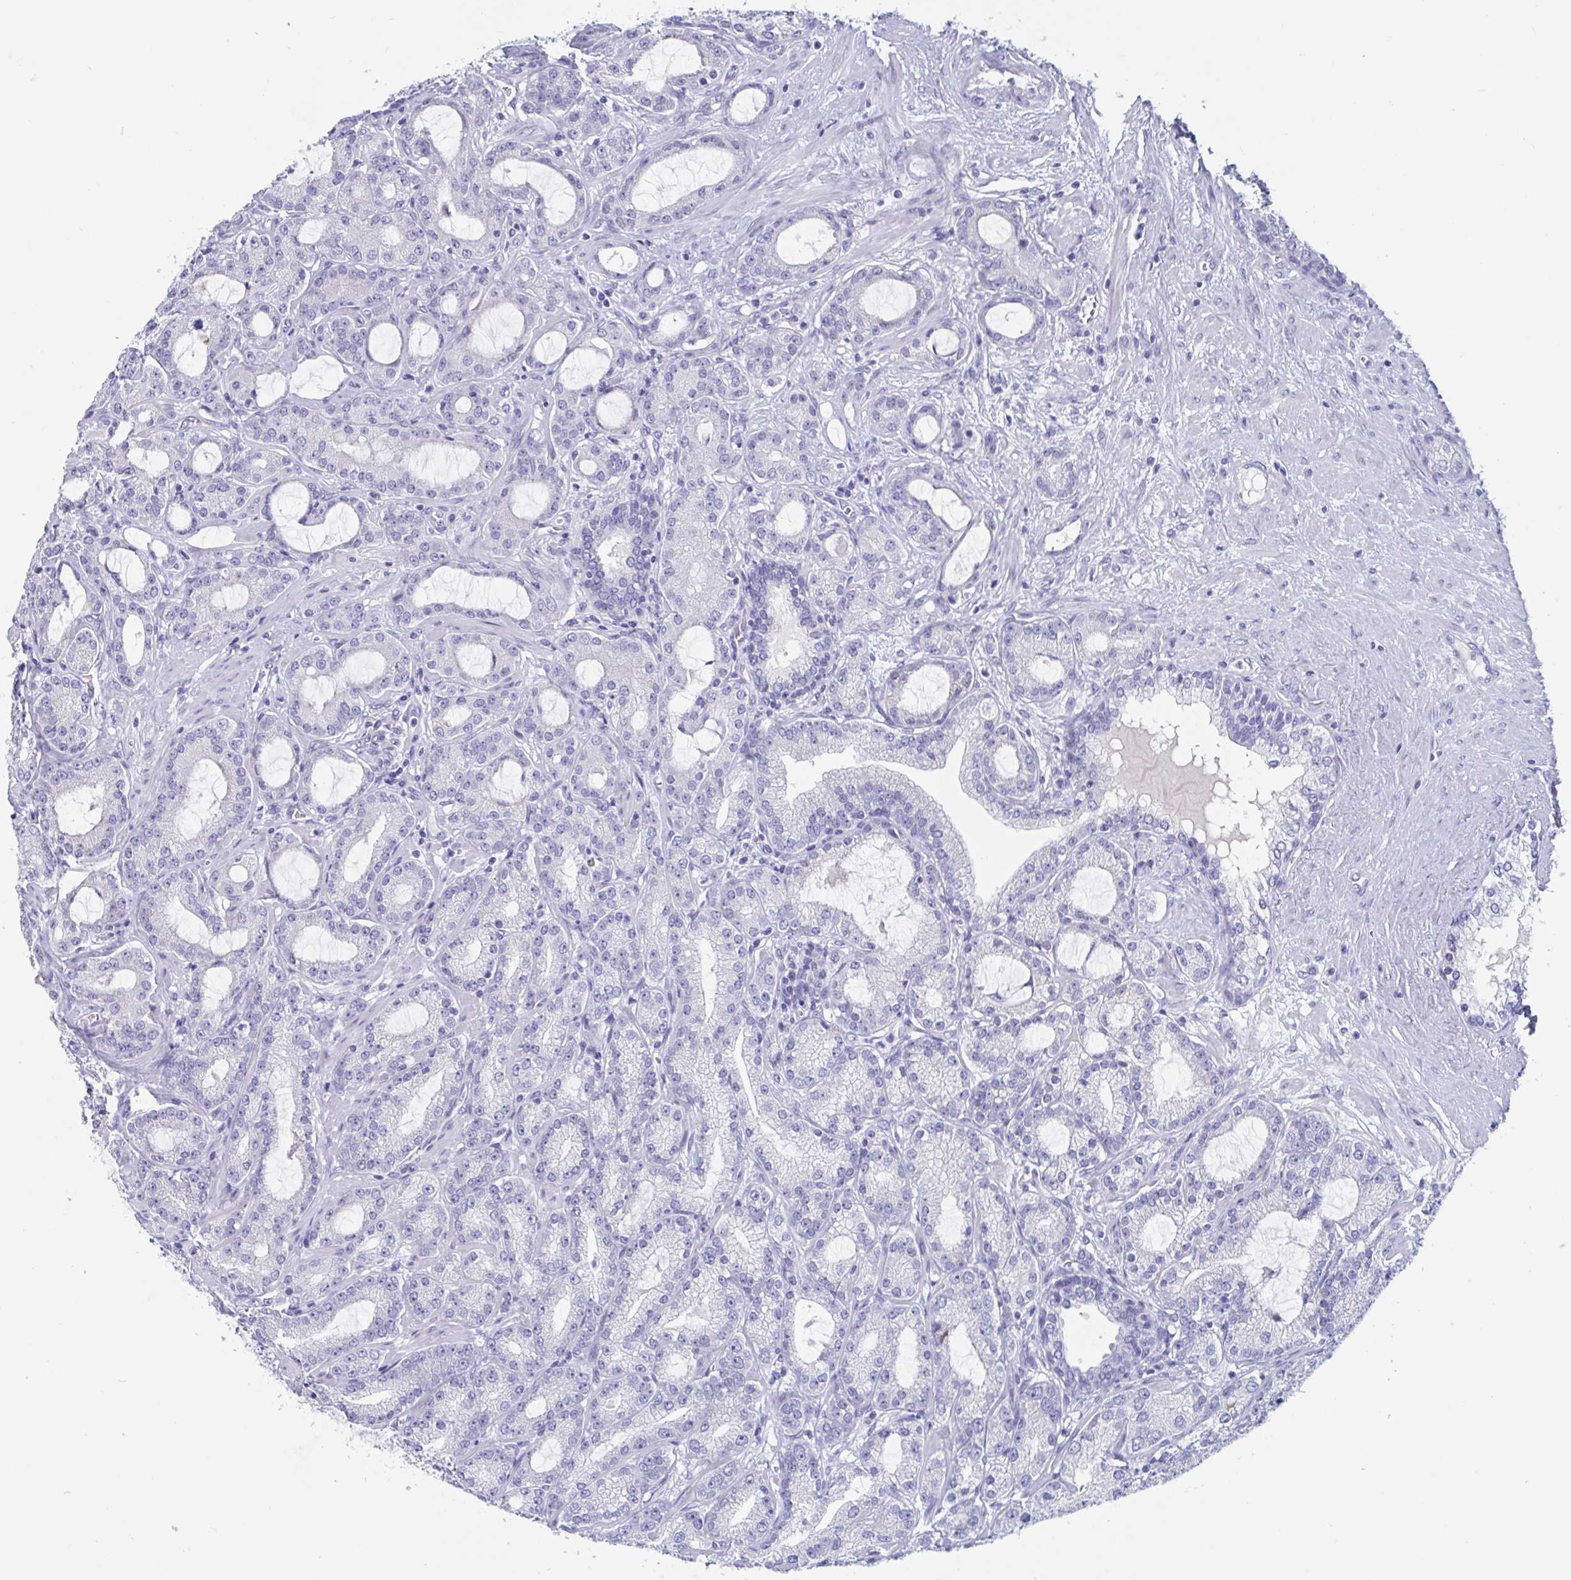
{"staining": {"intensity": "negative", "quantity": "none", "location": "none"}, "tissue": "prostate cancer", "cell_type": "Tumor cells", "image_type": "cancer", "snomed": [{"axis": "morphology", "description": "Adenocarcinoma, High grade"}, {"axis": "topography", "description": "Prostate"}], "caption": "DAB (3,3'-diaminobenzidine) immunohistochemical staining of prostate cancer demonstrates no significant positivity in tumor cells.", "gene": "DPEP3", "patient": {"sex": "male", "age": 65}}